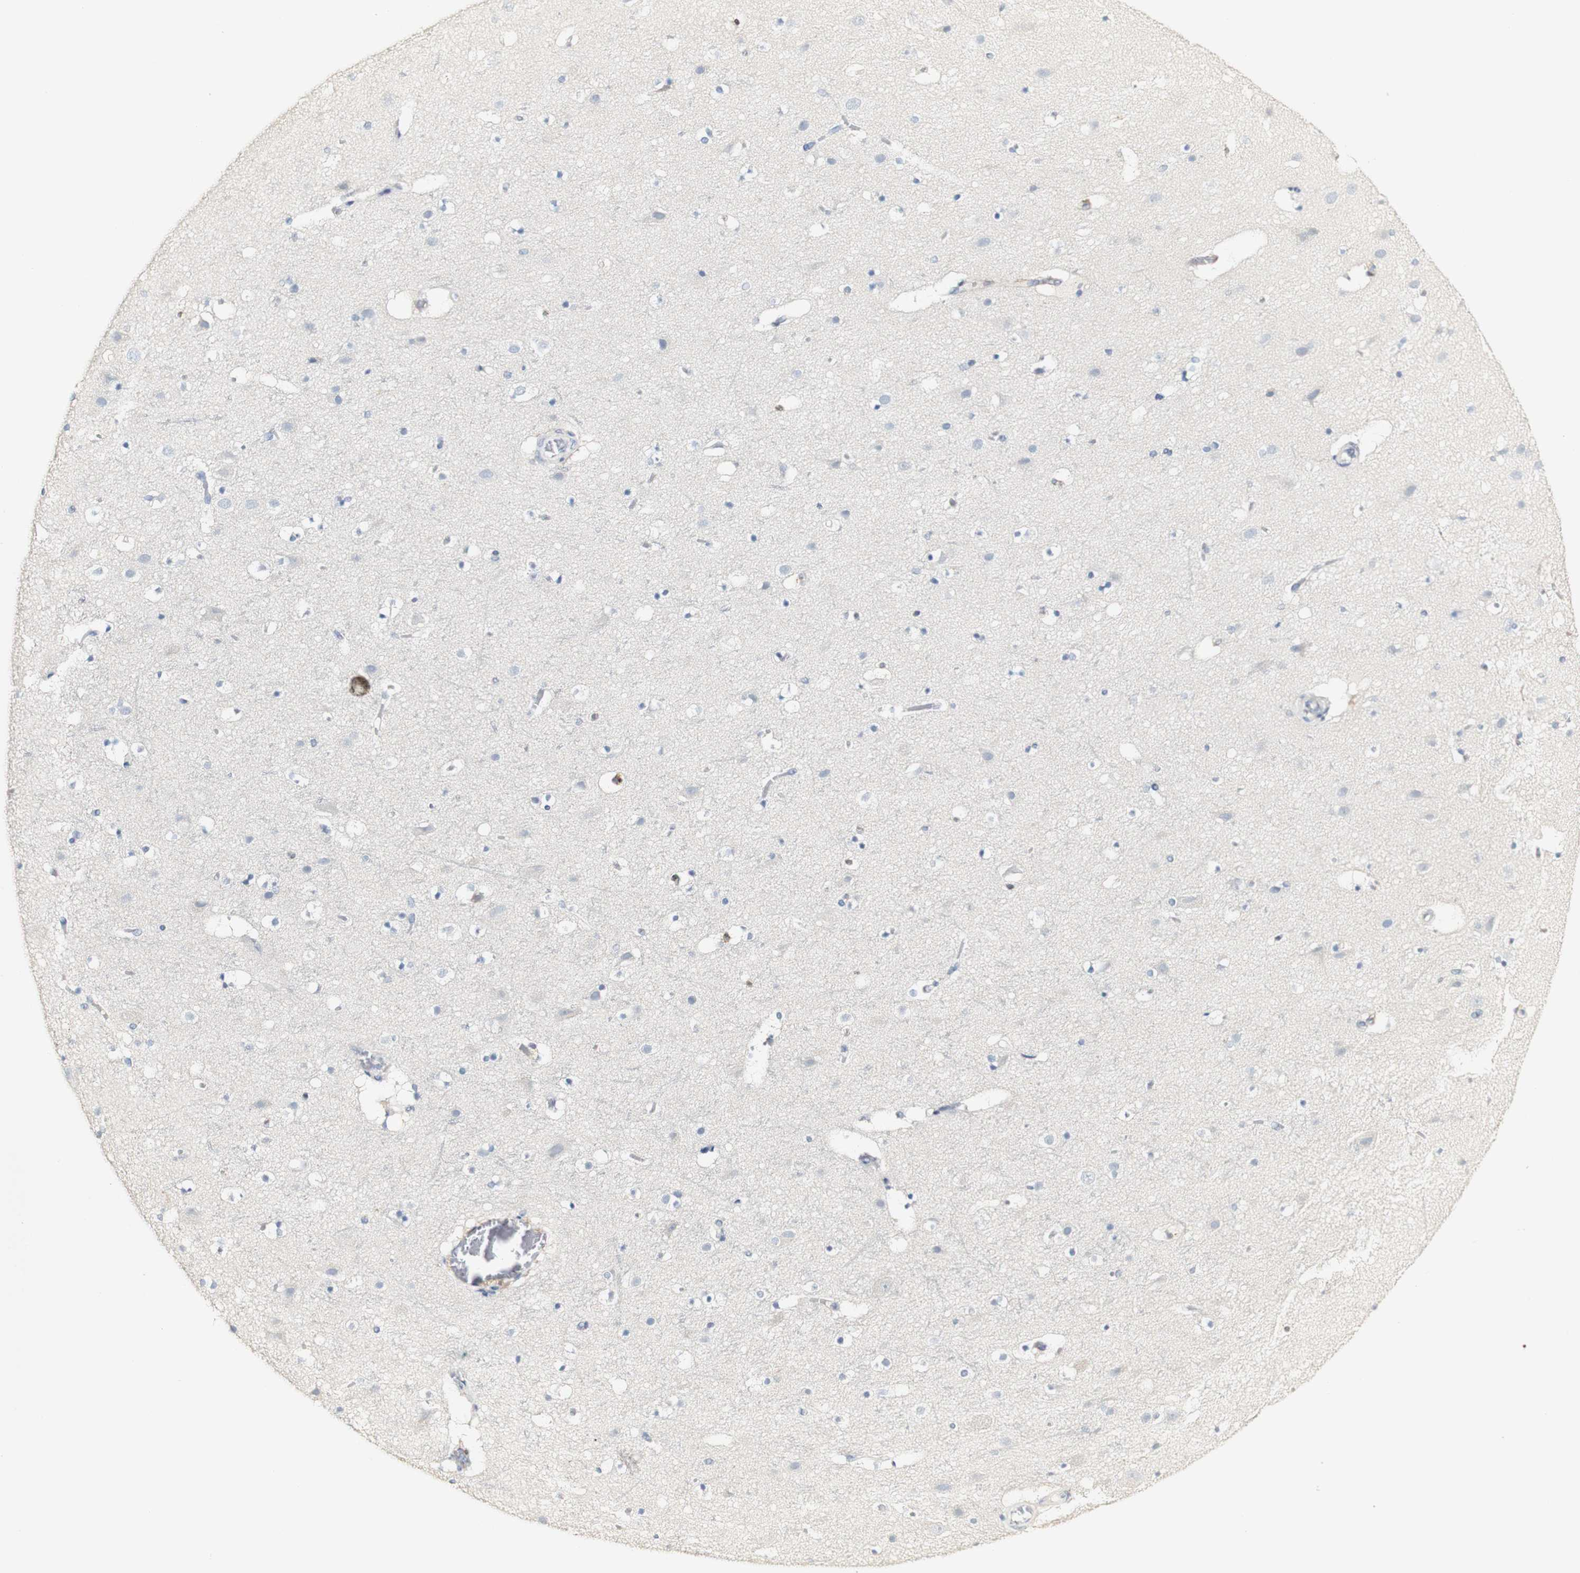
{"staining": {"intensity": "negative", "quantity": "none", "location": "none"}, "tissue": "cerebral cortex", "cell_type": "Endothelial cells", "image_type": "normal", "snomed": [{"axis": "morphology", "description": "Normal tissue, NOS"}, {"axis": "topography", "description": "Cerebral cortex"}], "caption": "Immunohistochemical staining of normal cerebral cortex reveals no significant positivity in endothelial cells. (Brightfield microscopy of DAB (3,3'-diaminobenzidine) immunohistochemistry (IHC) at high magnification).", "gene": "FMO3", "patient": {"sex": "male", "age": 45}}